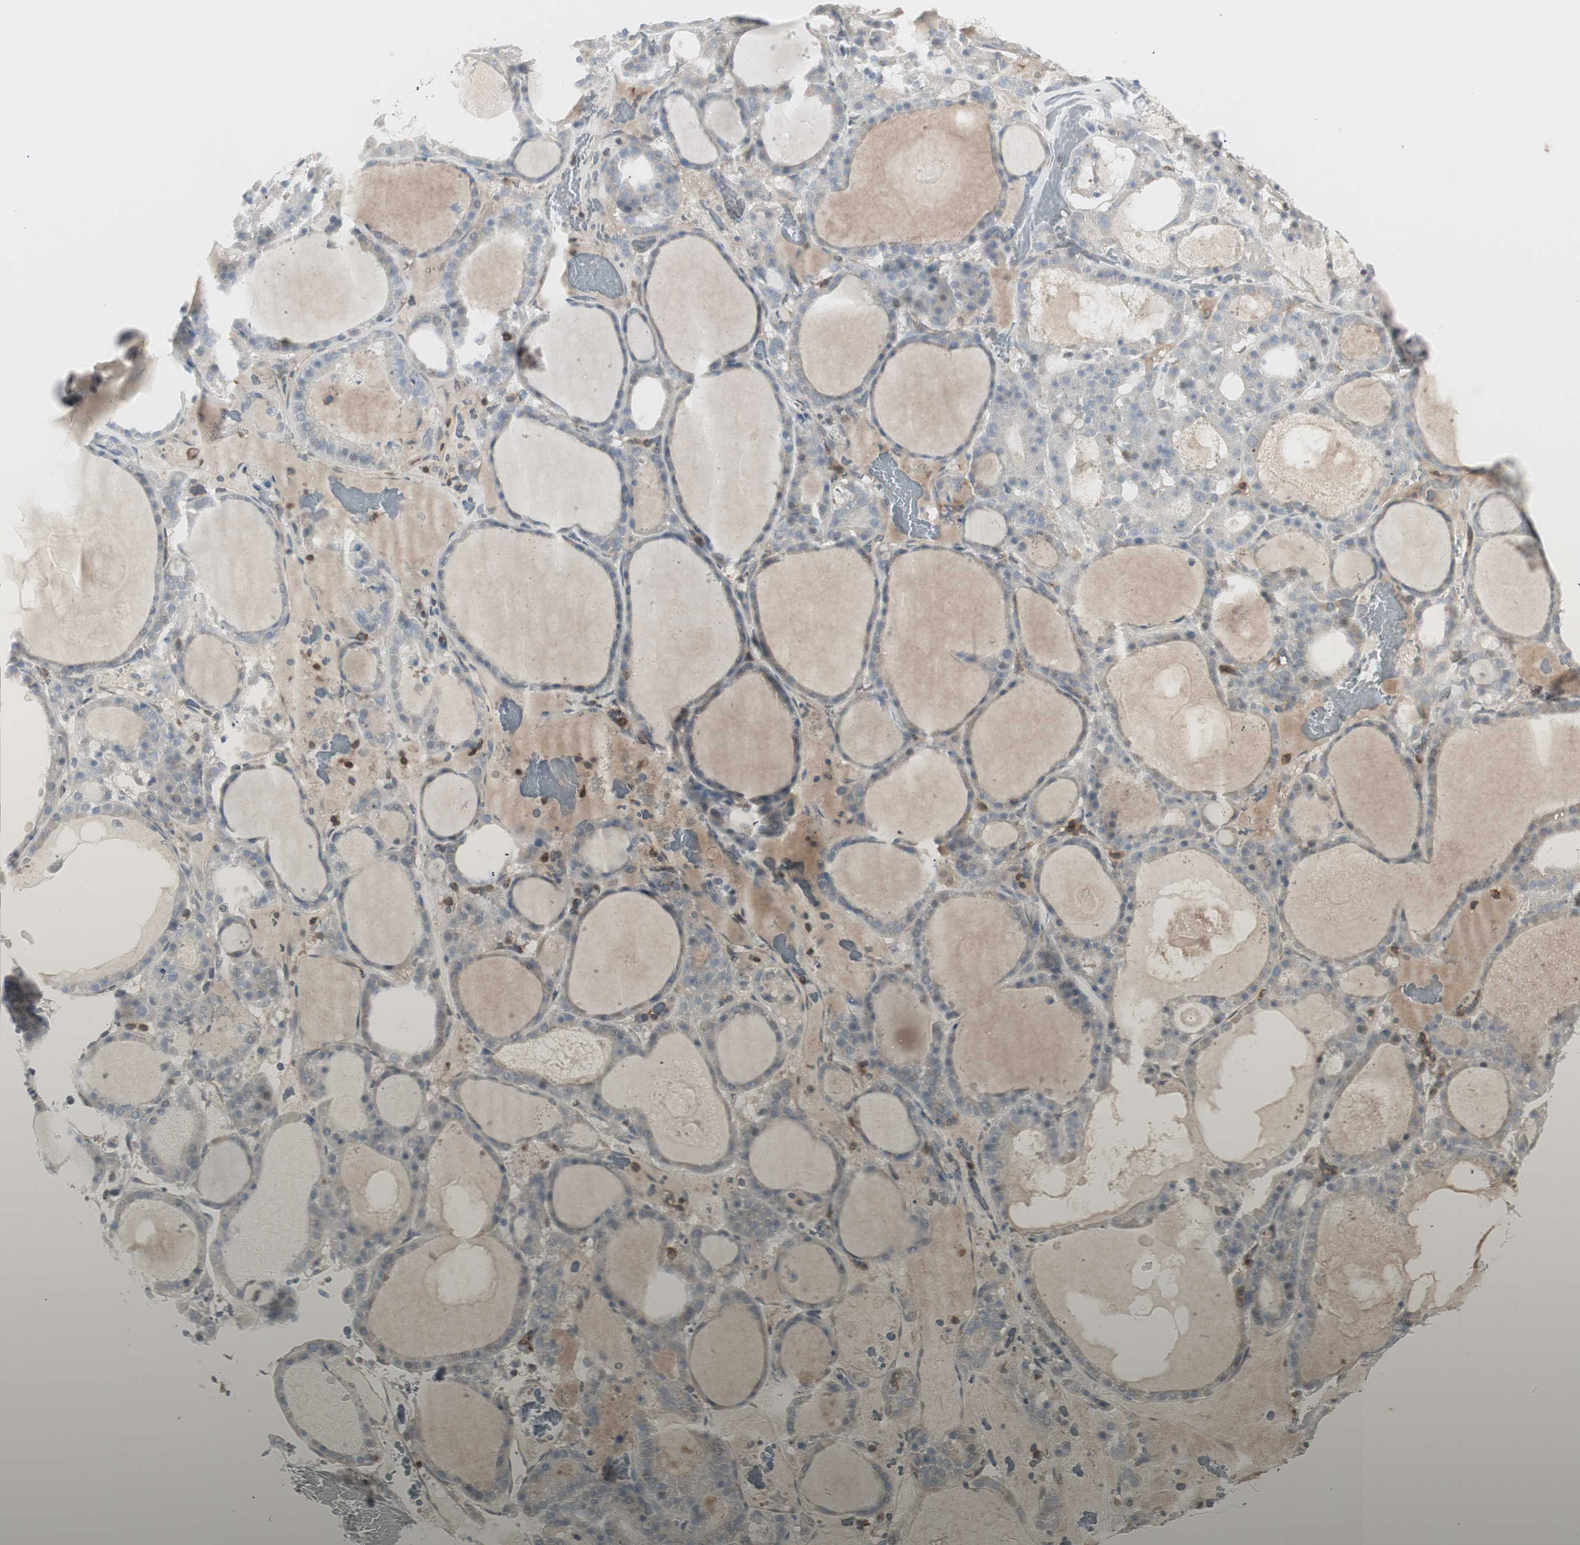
{"staining": {"intensity": "negative", "quantity": "none", "location": "none"}, "tissue": "thyroid gland", "cell_type": "Glandular cells", "image_type": "normal", "snomed": [{"axis": "morphology", "description": "Normal tissue, NOS"}, {"axis": "morphology", "description": "Carcinoma, NOS"}, {"axis": "topography", "description": "Thyroid gland"}], "caption": "Human thyroid gland stained for a protein using IHC reveals no positivity in glandular cells.", "gene": "MAP4K4", "patient": {"sex": "female", "age": 86}}